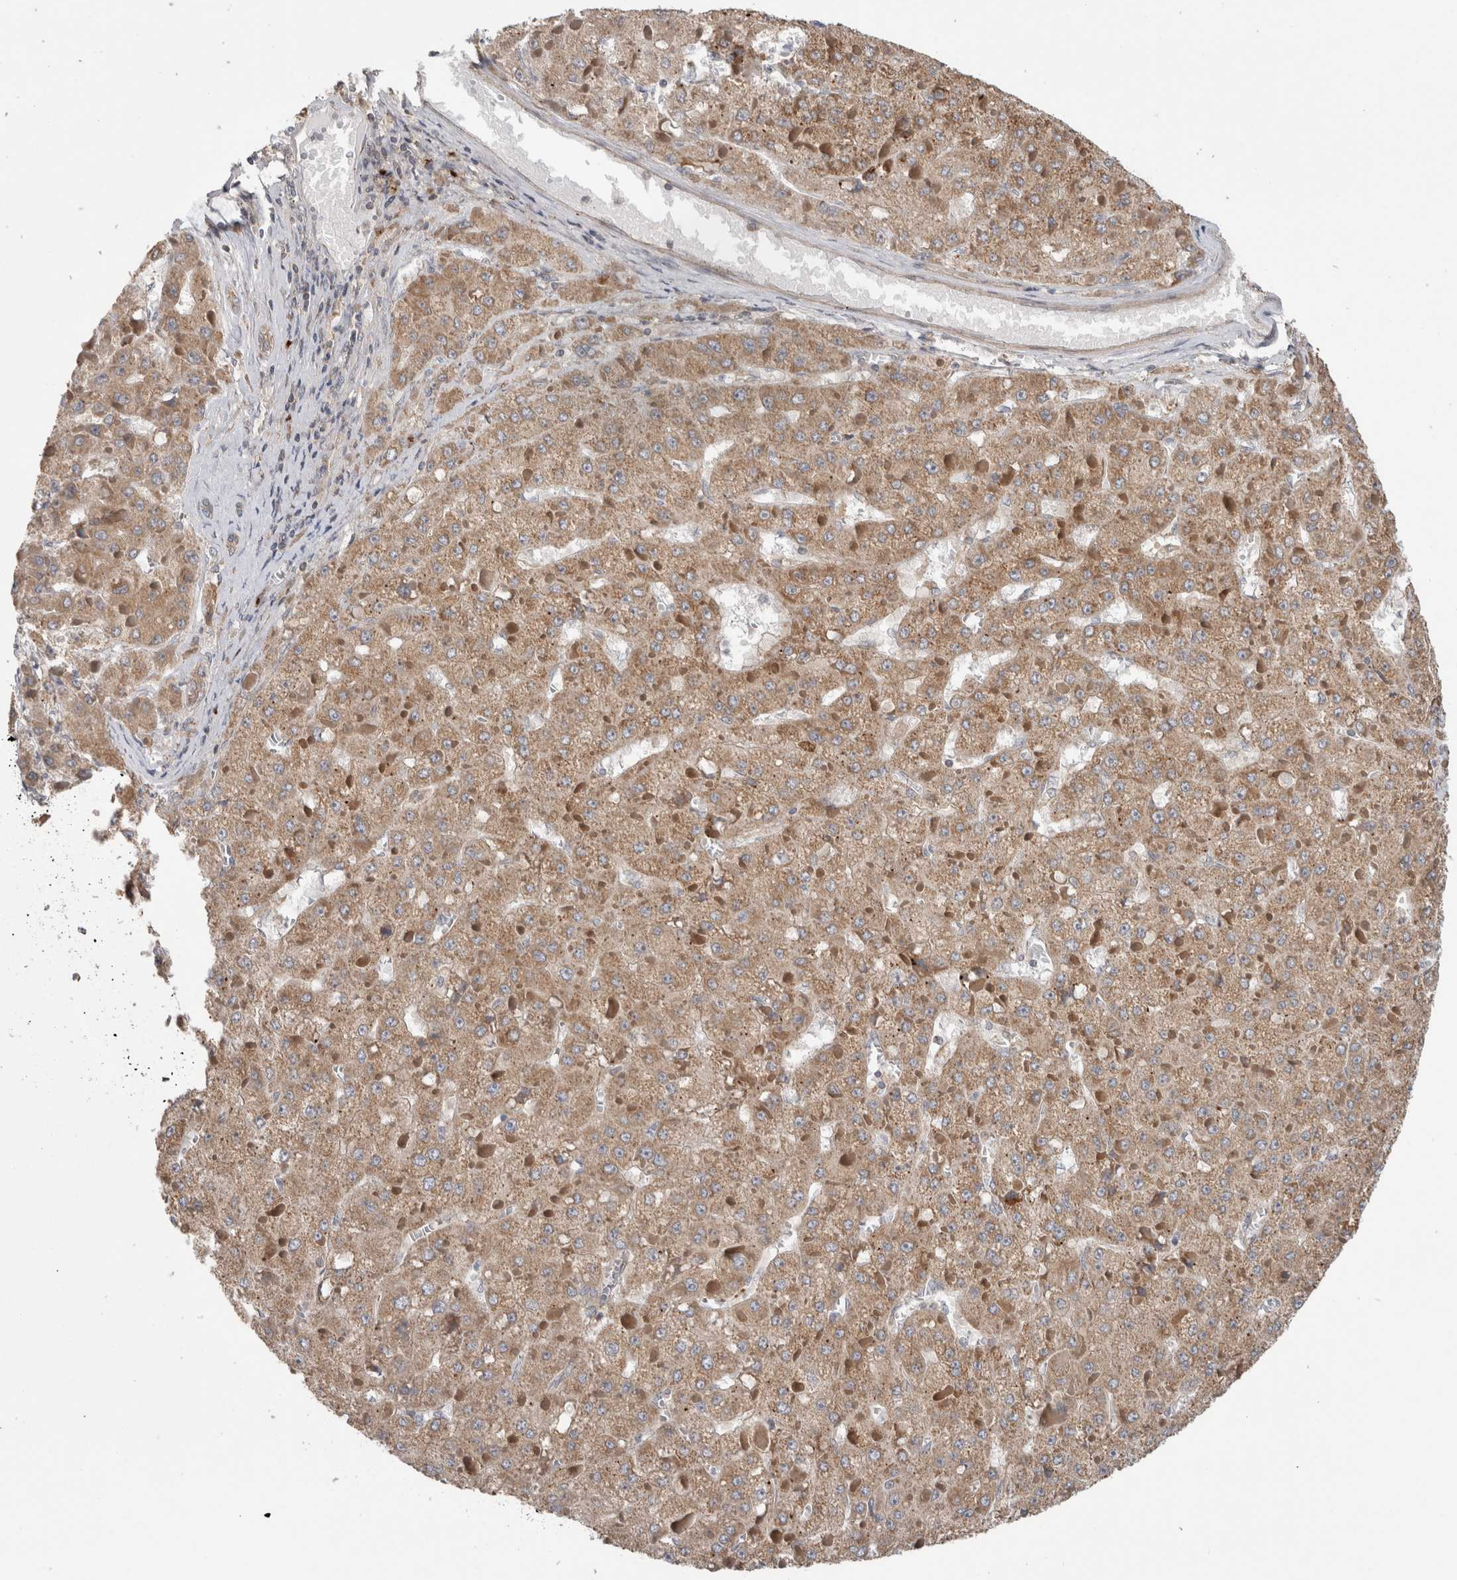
{"staining": {"intensity": "moderate", "quantity": ">75%", "location": "cytoplasmic/membranous"}, "tissue": "liver cancer", "cell_type": "Tumor cells", "image_type": "cancer", "snomed": [{"axis": "morphology", "description": "Carcinoma, Hepatocellular, NOS"}, {"axis": "topography", "description": "Liver"}], "caption": "An immunohistochemistry histopathology image of tumor tissue is shown. Protein staining in brown highlights moderate cytoplasmic/membranous positivity in hepatocellular carcinoma (liver) within tumor cells.", "gene": "TRIM5", "patient": {"sex": "female", "age": 73}}